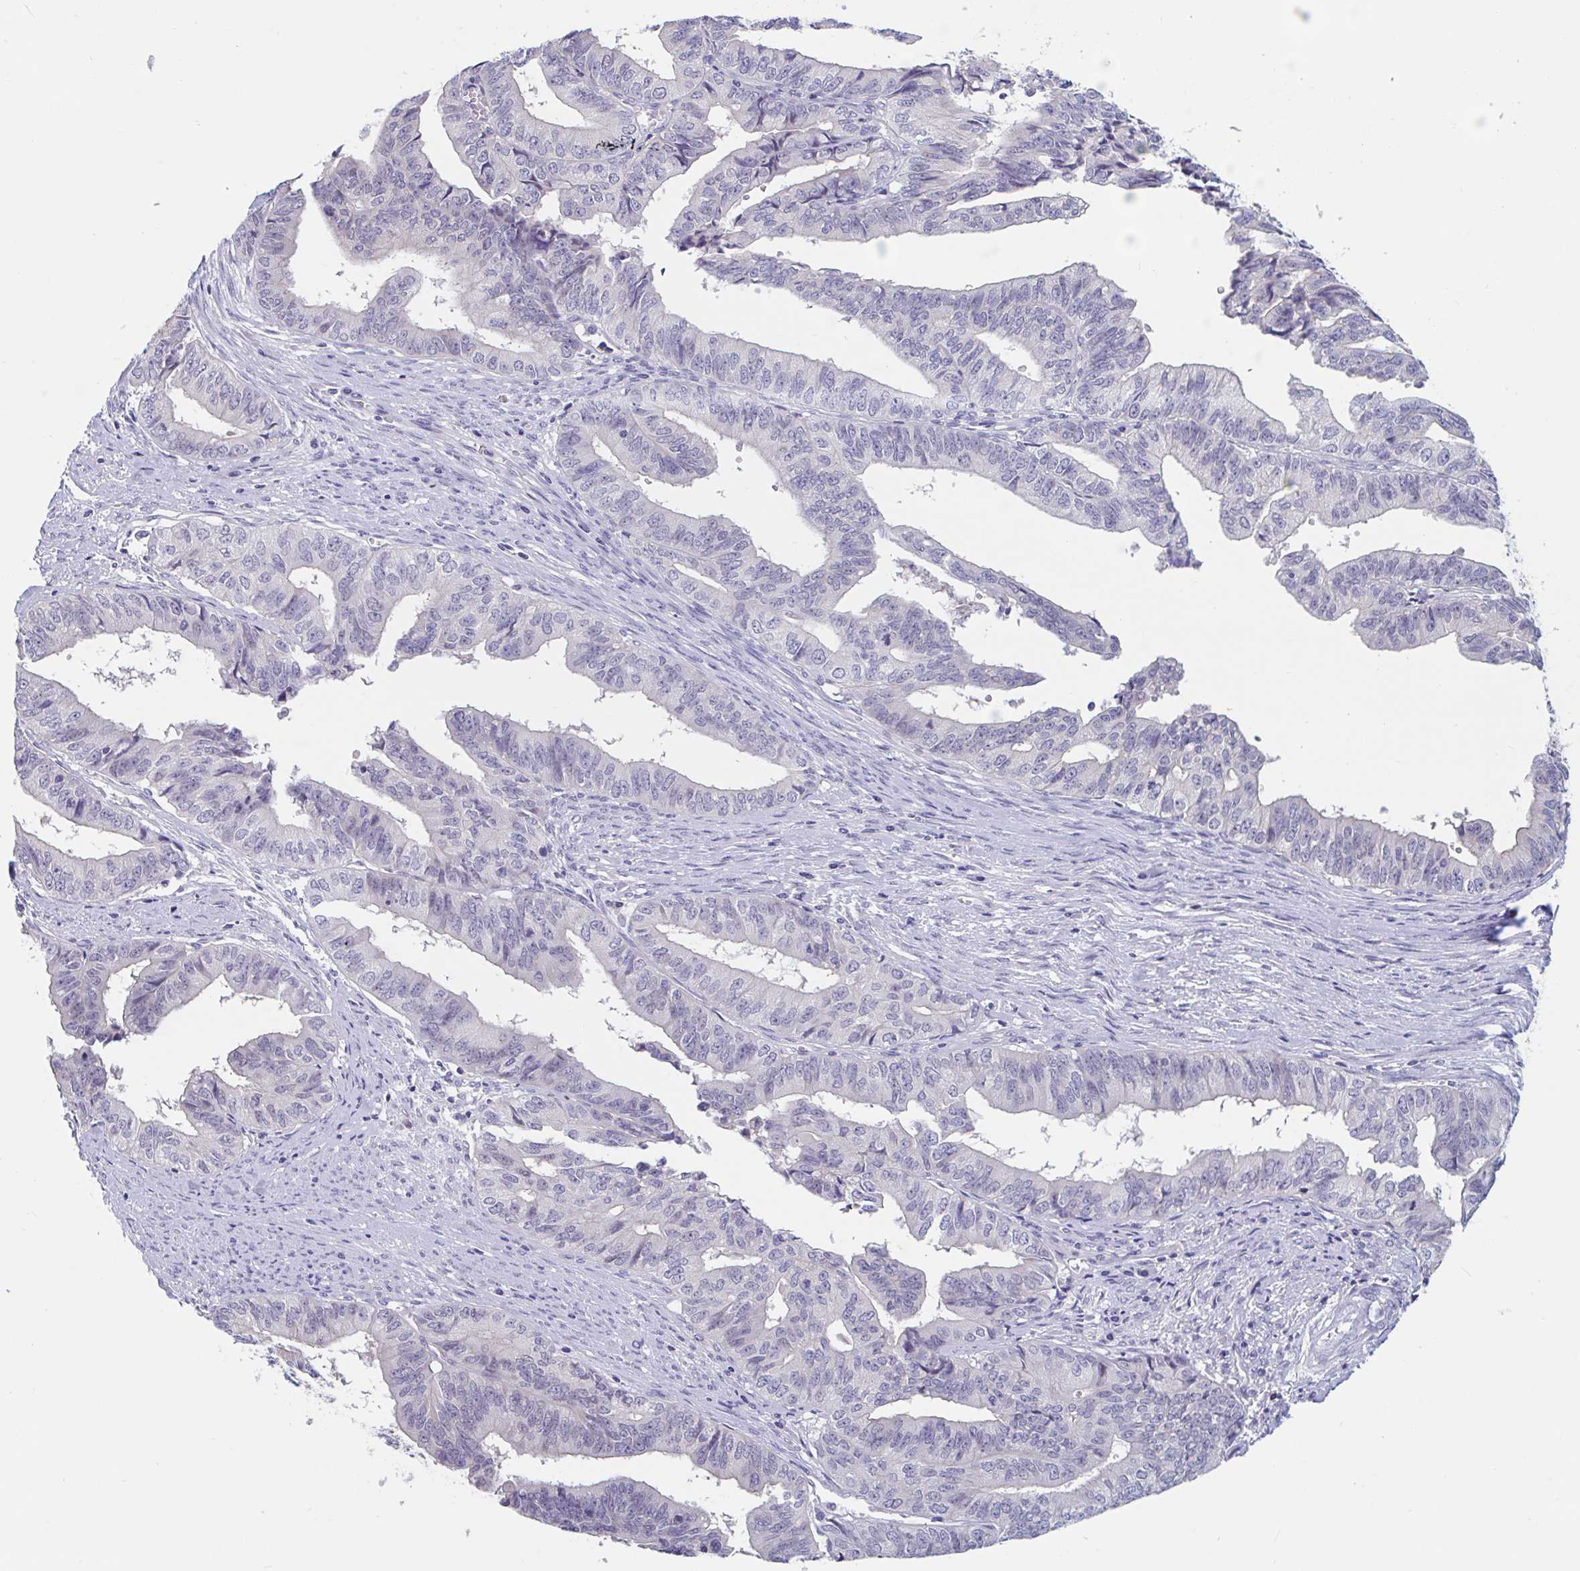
{"staining": {"intensity": "negative", "quantity": "none", "location": "none"}, "tissue": "endometrial cancer", "cell_type": "Tumor cells", "image_type": "cancer", "snomed": [{"axis": "morphology", "description": "Adenocarcinoma, NOS"}, {"axis": "topography", "description": "Endometrium"}], "caption": "This is an IHC photomicrograph of endometrial cancer (adenocarcinoma). There is no expression in tumor cells.", "gene": "UNKL", "patient": {"sex": "female", "age": 65}}